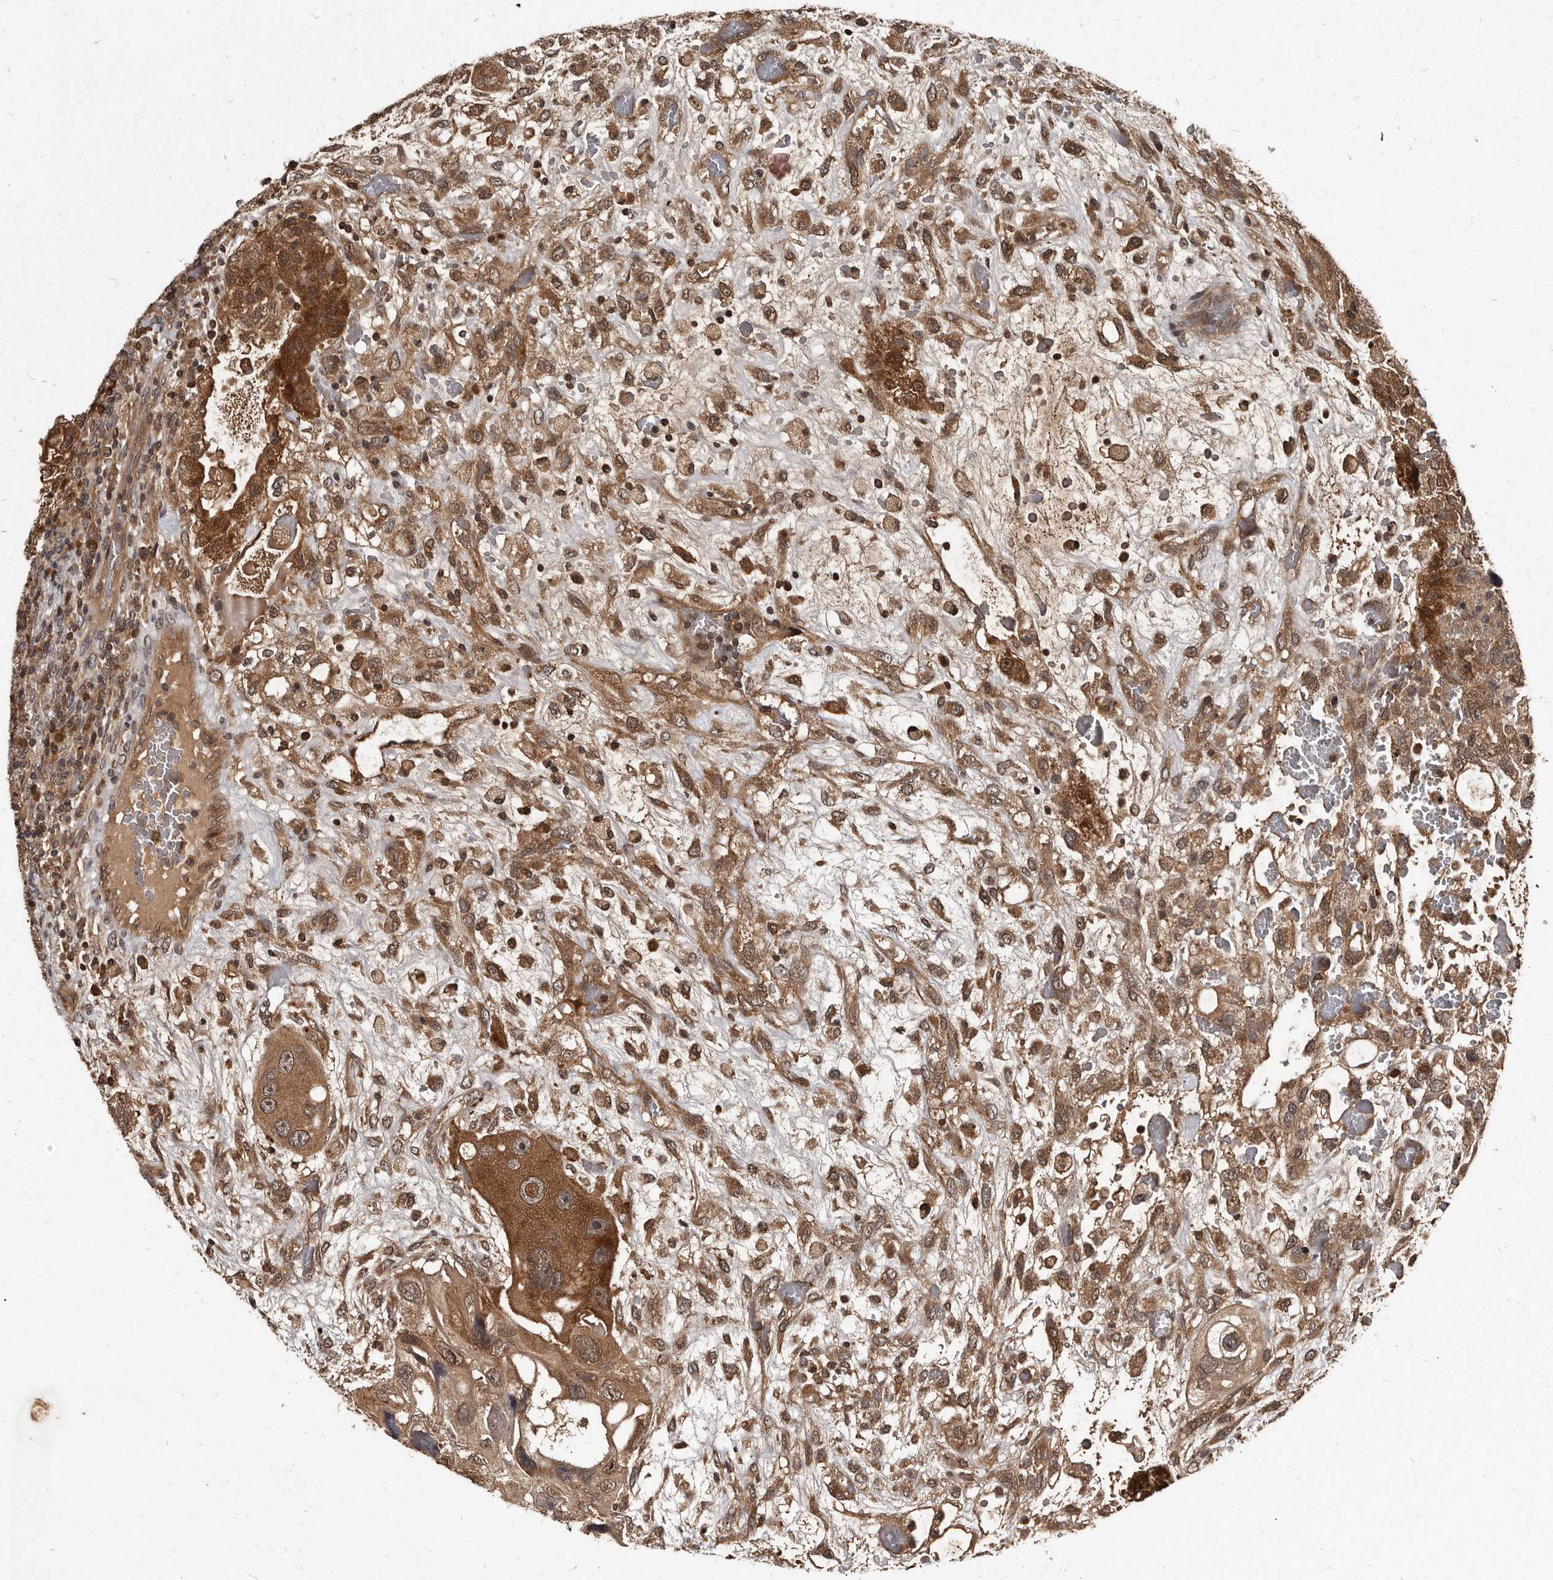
{"staining": {"intensity": "moderate", "quantity": ">75%", "location": "cytoplasmic/membranous"}, "tissue": "testis cancer", "cell_type": "Tumor cells", "image_type": "cancer", "snomed": [{"axis": "morphology", "description": "Carcinoma, Embryonal, NOS"}, {"axis": "topography", "description": "Testis"}], "caption": "Human testis embryonal carcinoma stained with a protein marker exhibits moderate staining in tumor cells.", "gene": "PMVK", "patient": {"sex": "male", "age": 36}}